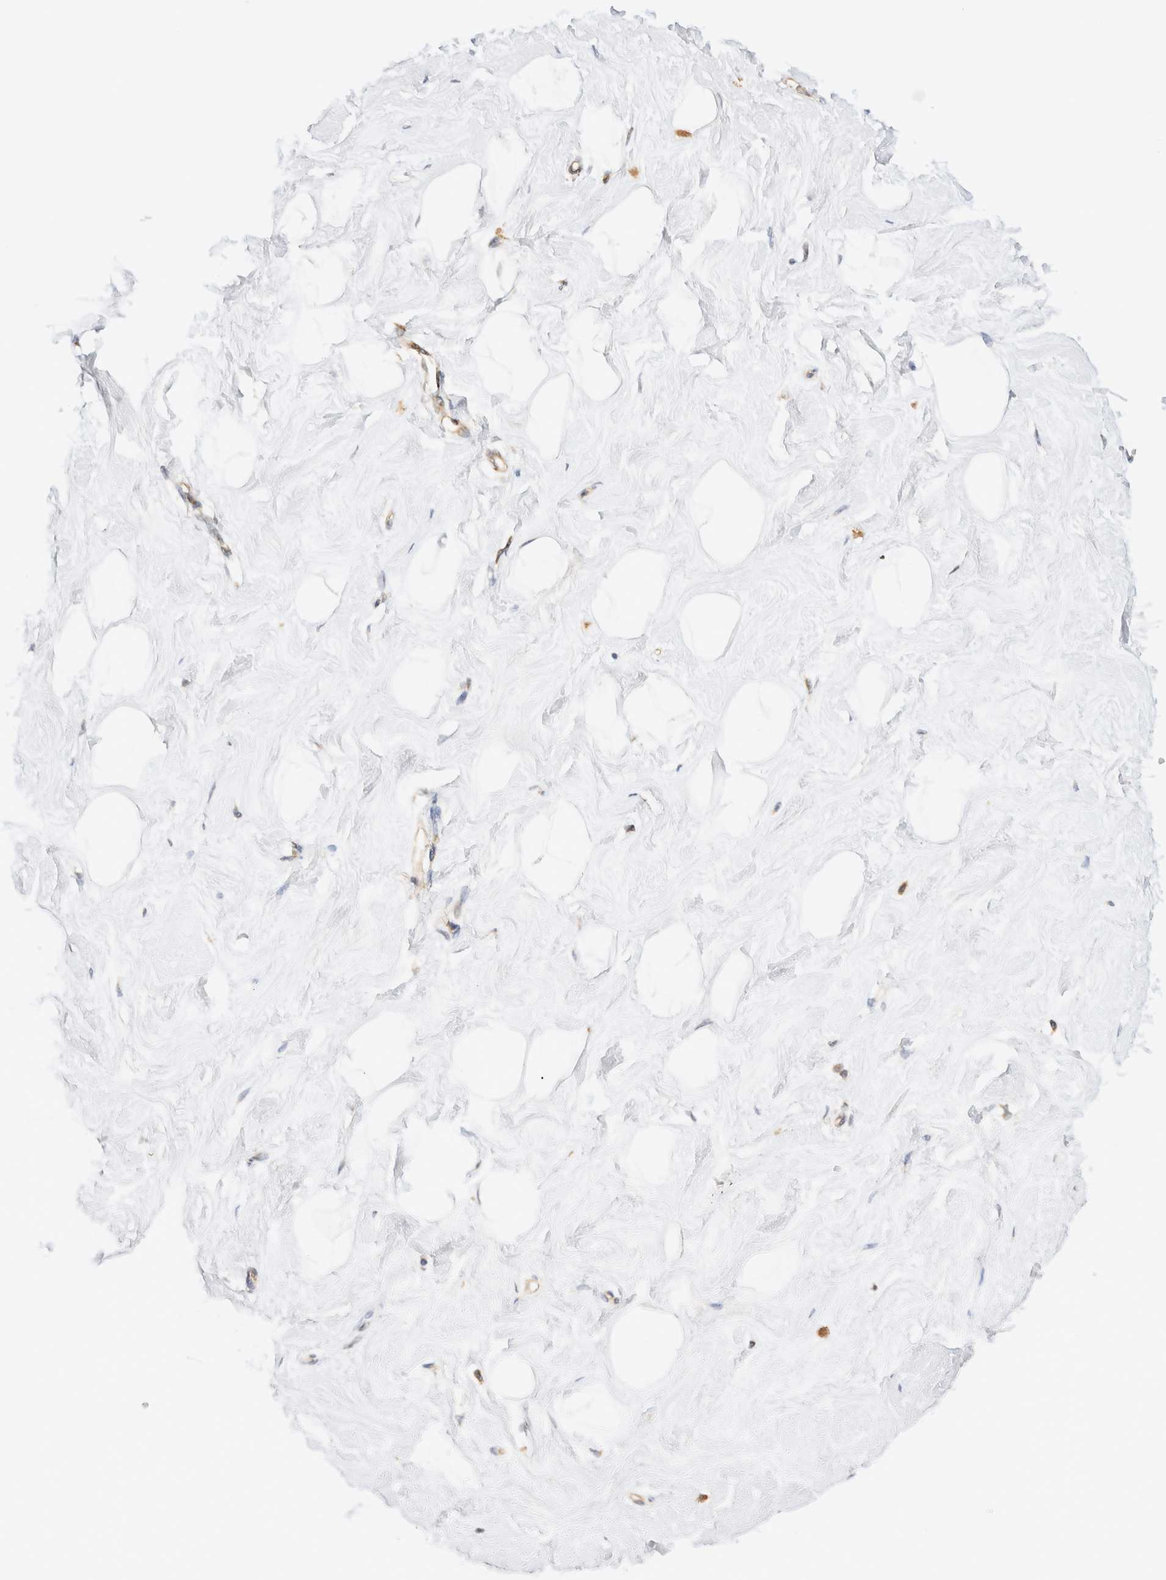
{"staining": {"intensity": "negative", "quantity": "none", "location": "none"}, "tissue": "breast", "cell_type": "Adipocytes", "image_type": "normal", "snomed": [{"axis": "morphology", "description": "Normal tissue, NOS"}, {"axis": "topography", "description": "Breast"}], "caption": "Immunohistochemical staining of unremarkable breast demonstrates no significant expression in adipocytes.", "gene": "RABEP1", "patient": {"sex": "female", "age": 23}}